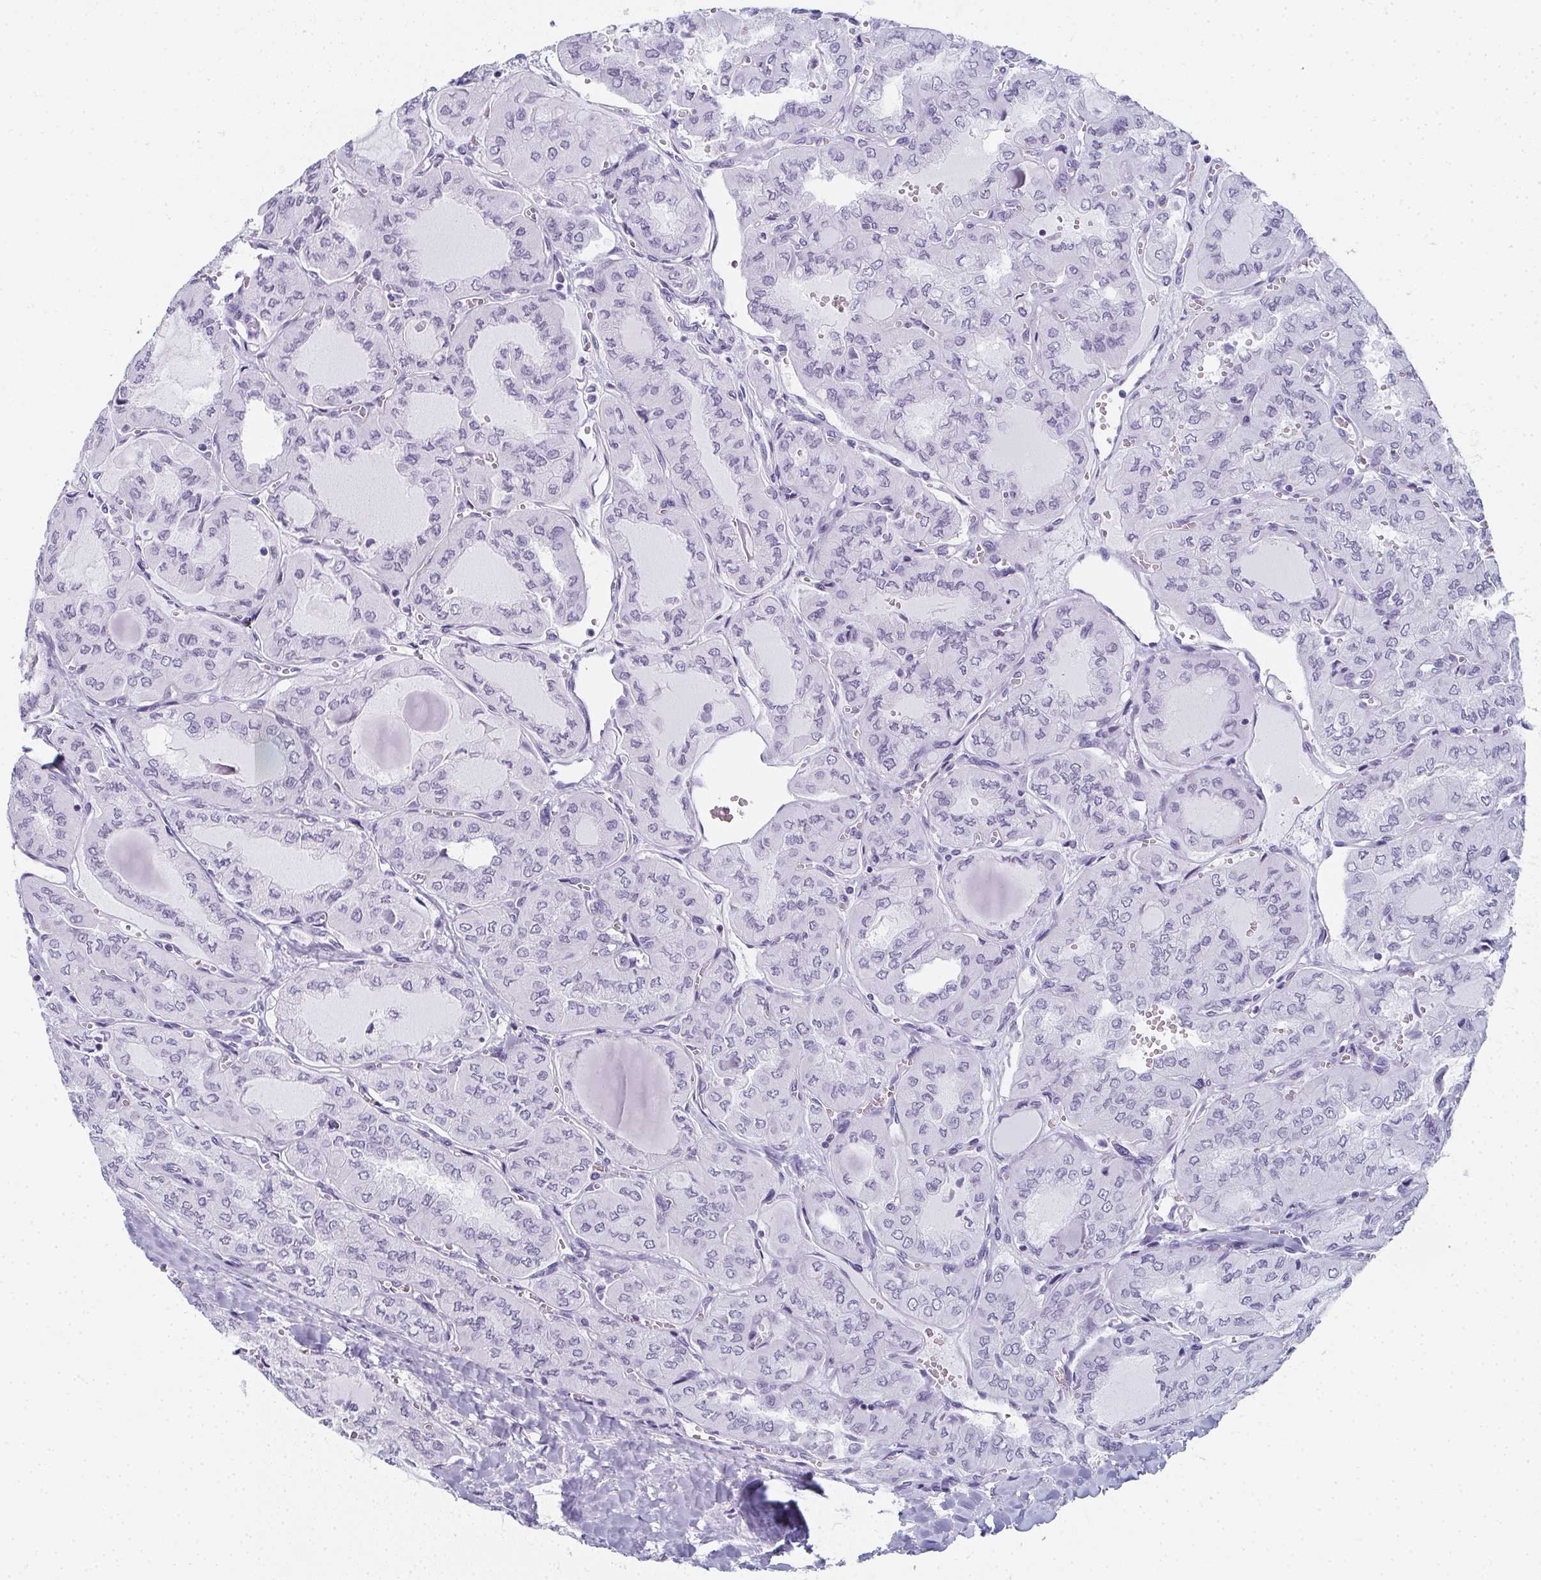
{"staining": {"intensity": "negative", "quantity": "none", "location": "none"}, "tissue": "thyroid cancer", "cell_type": "Tumor cells", "image_type": "cancer", "snomed": [{"axis": "morphology", "description": "Papillary adenocarcinoma, NOS"}, {"axis": "topography", "description": "Thyroid gland"}], "caption": "An immunohistochemistry micrograph of papillary adenocarcinoma (thyroid) is shown. There is no staining in tumor cells of papillary adenocarcinoma (thyroid). (DAB (3,3'-diaminobenzidine) immunohistochemistry visualized using brightfield microscopy, high magnification).", "gene": "PYCR3", "patient": {"sex": "male", "age": 20}}